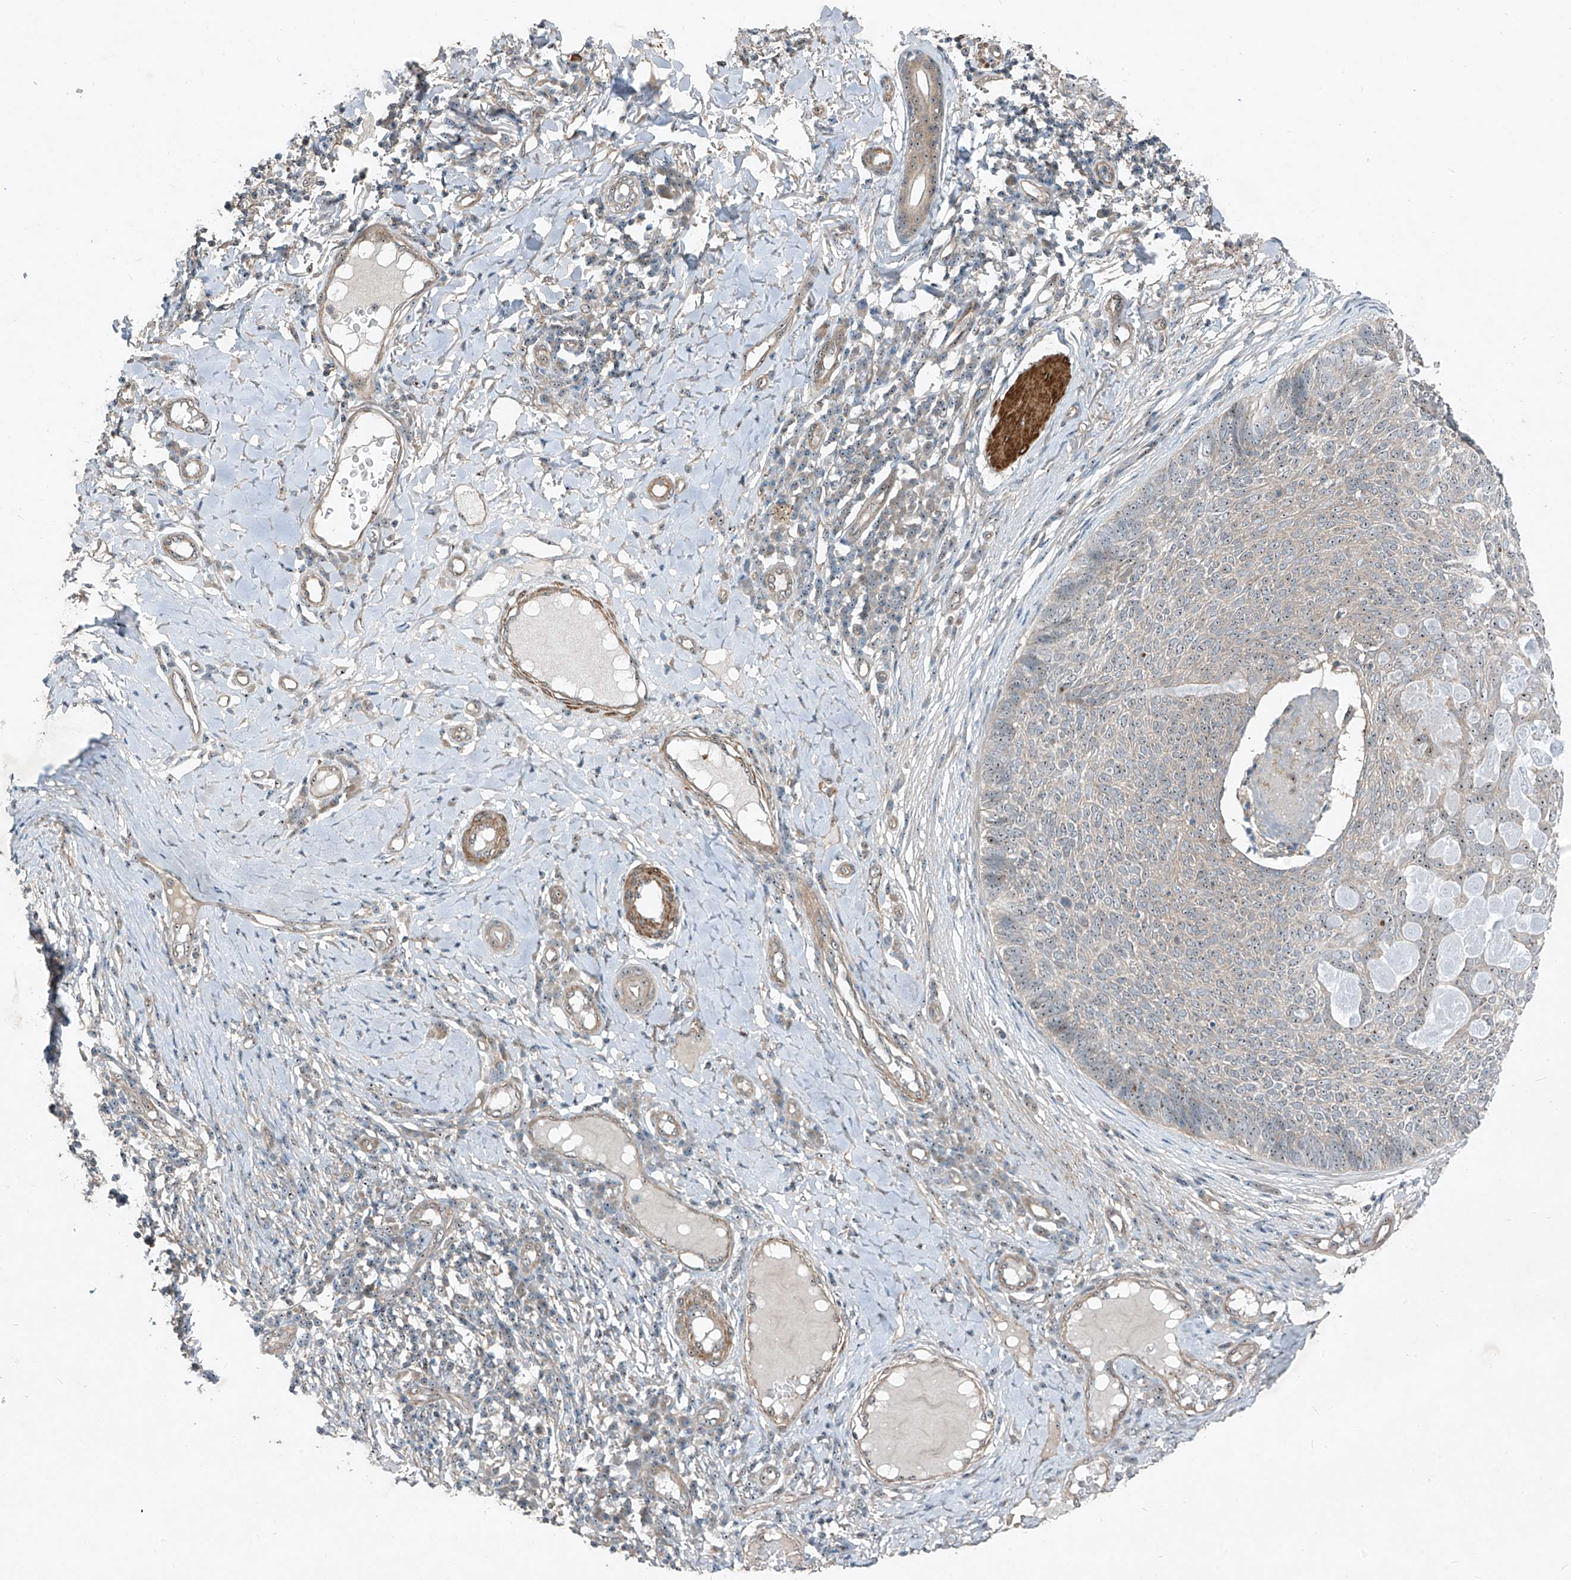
{"staining": {"intensity": "negative", "quantity": "none", "location": "none"}, "tissue": "skin cancer", "cell_type": "Tumor cells", "image_type": "cancer", "snomed": [{"axis": "morphology", "description": "Normal tissue, NOS"}, {"axis": "morphology", "description": "Basal cell carcinoma"}, {"axis": "topography", "description": "Skin"}], "caption": "Photomicrograph shows no significant protein staining in tumor cells of skin cancer.", "gene": "PPCS", "patient": {"sex": "male", "age": 50}}